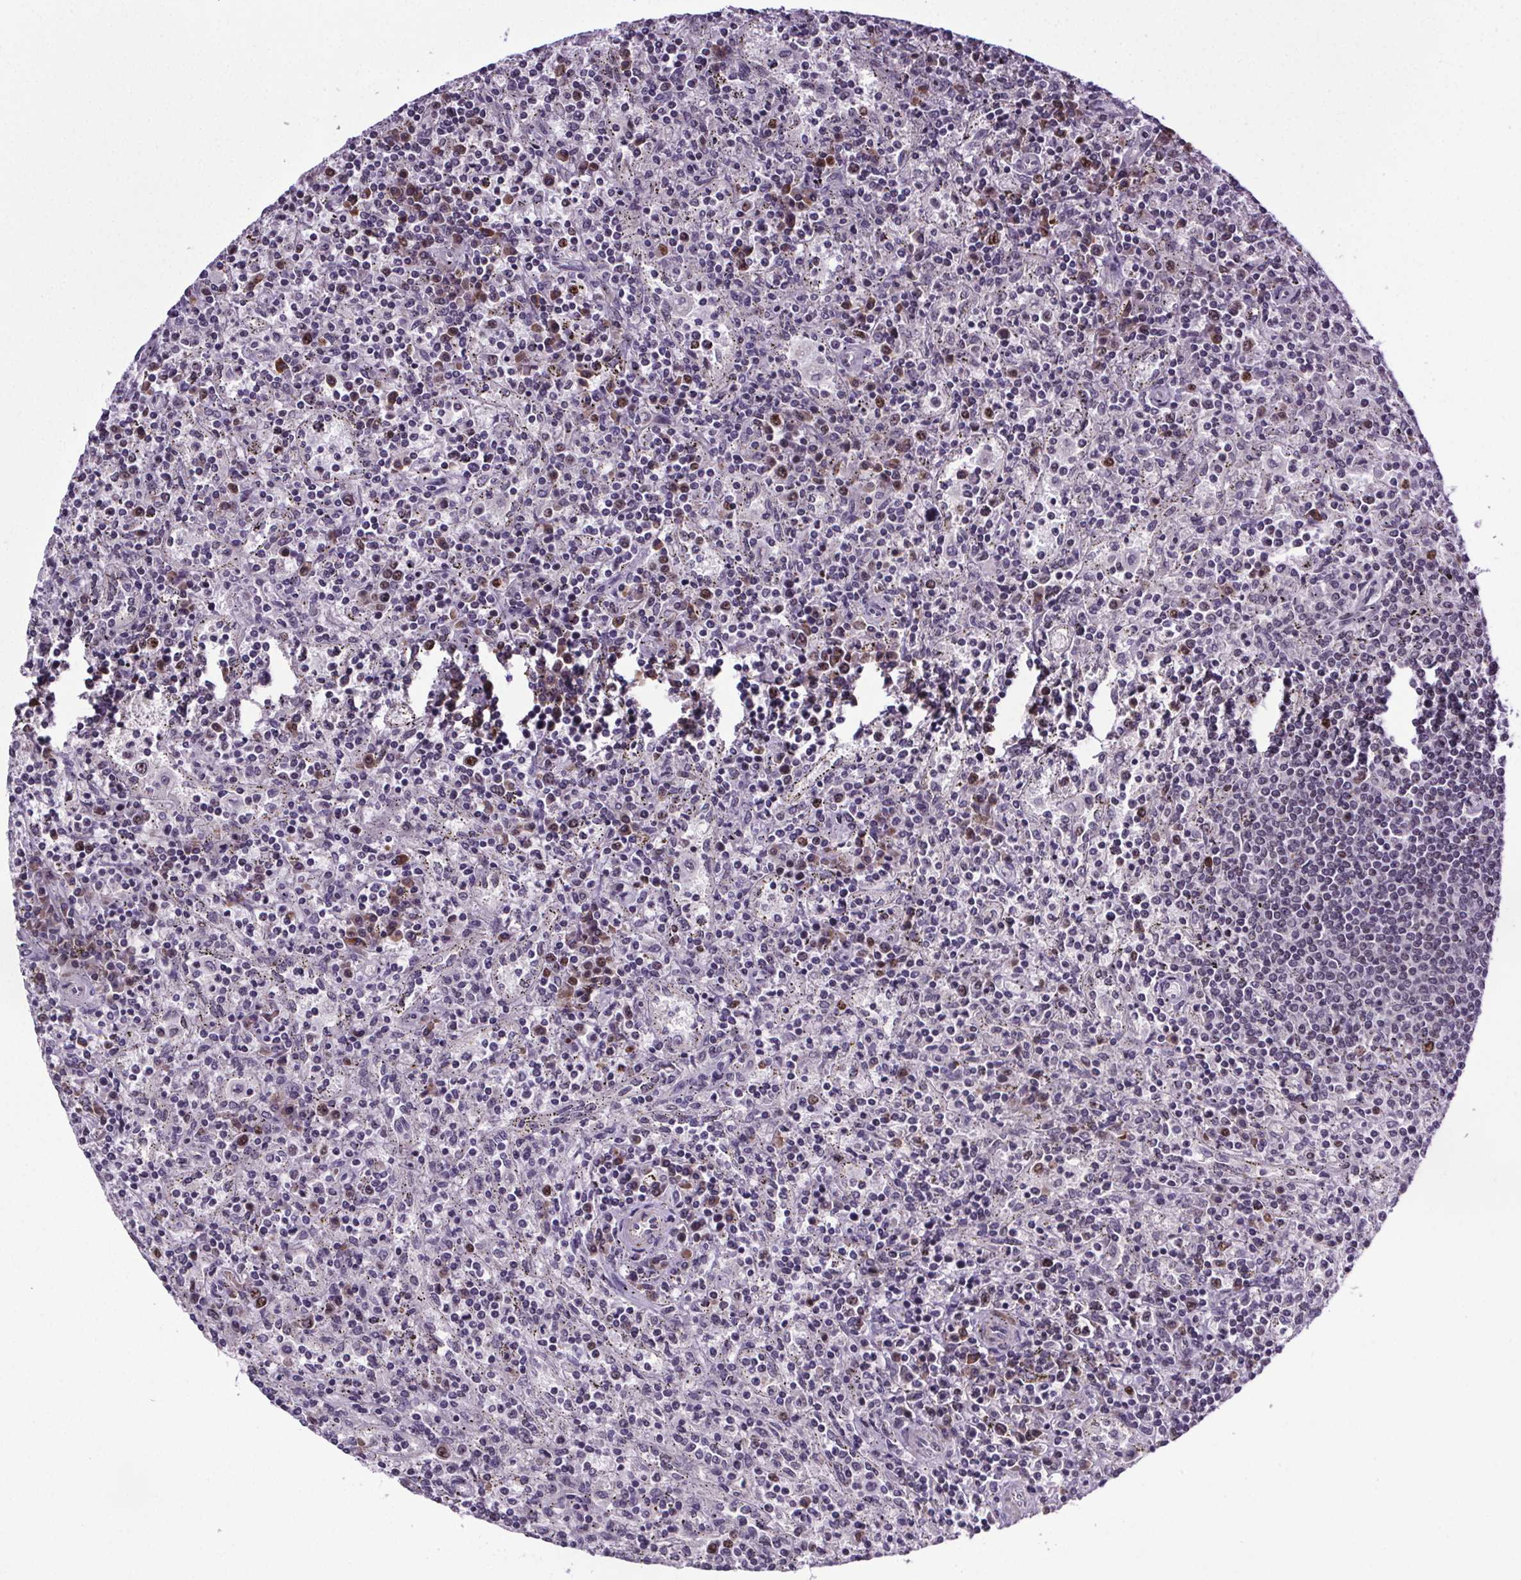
{"staining": {"intensity": "negative", "quantity": "none", "location": "none"}, "tissue": "lymphoma", "cell_type": "Tumor cells", "image_type": "cancer", "snomed": [{"axis": "morphology", "description": "Malignant lymphoma, non-Hodgkin's type, Low grade"}, {"axis": "topography", "description": "Spleen"}], "caption": "There is no significant expression in tumor cells of malignant lymphoma, non-Hodgkin's type (low-grade).", "gene": "ATMIN", "patient": {"sex": "male", "age": 62}}